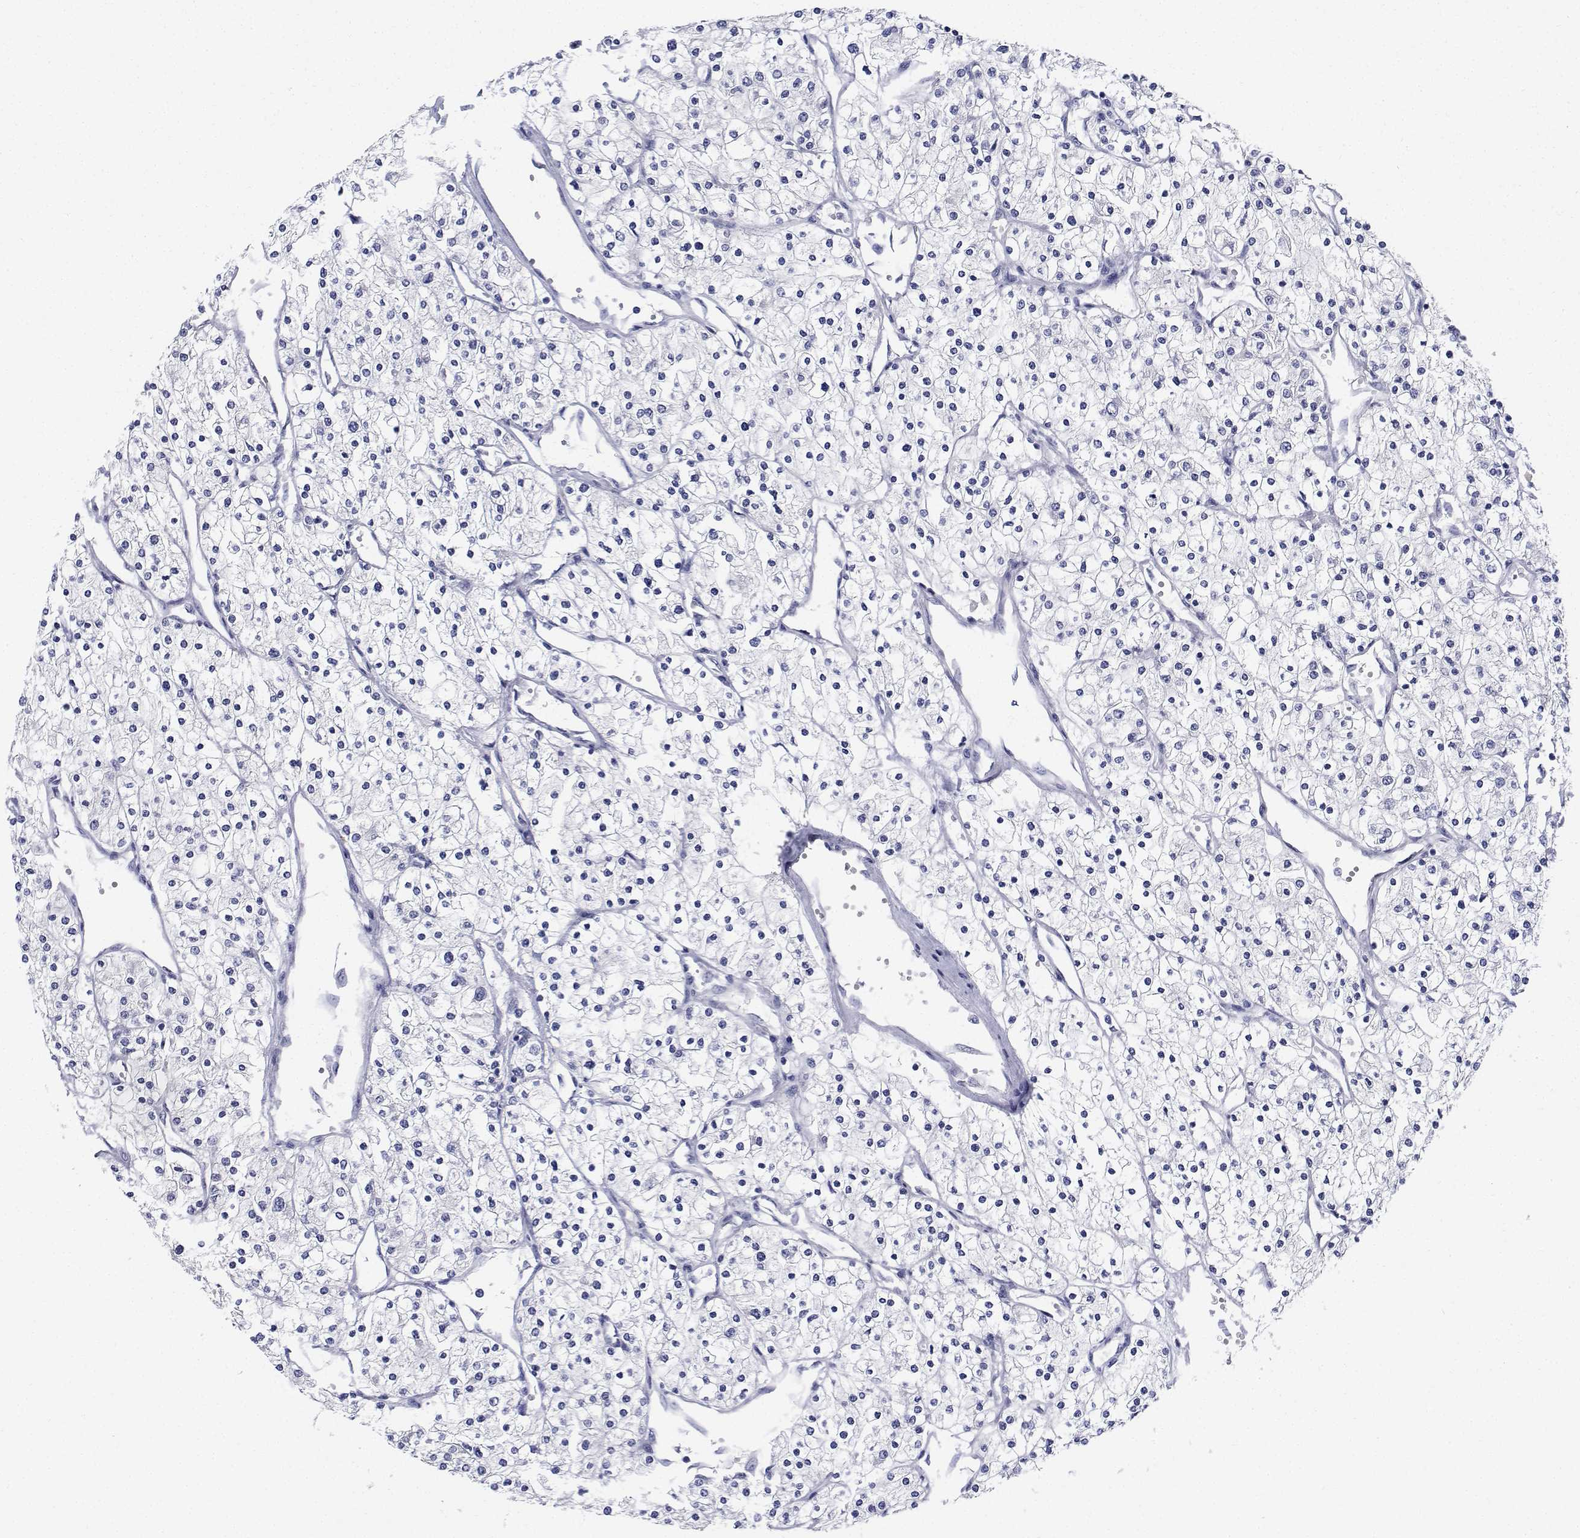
{"staining": {"intensity": "negative", "quantity": "none", "location": "none"}, "tissue": "renal cancer", "cell_type": "Tumor cells", "image_type": "cancer", "snomed": [{"axis": "morphology", "description": "Adenocarcinoma, NOS"}, {"axis": "topography", "description": "Kidney"}], "caption": "DAB (3,3'-diaminobenzidine) immunohistochemical staining of renal cancer (adenocarcinoma) shows no significant positivity in tumor cells.", "gene": "PLXNA4", "patient": {"sex": "male", "age": 80}}